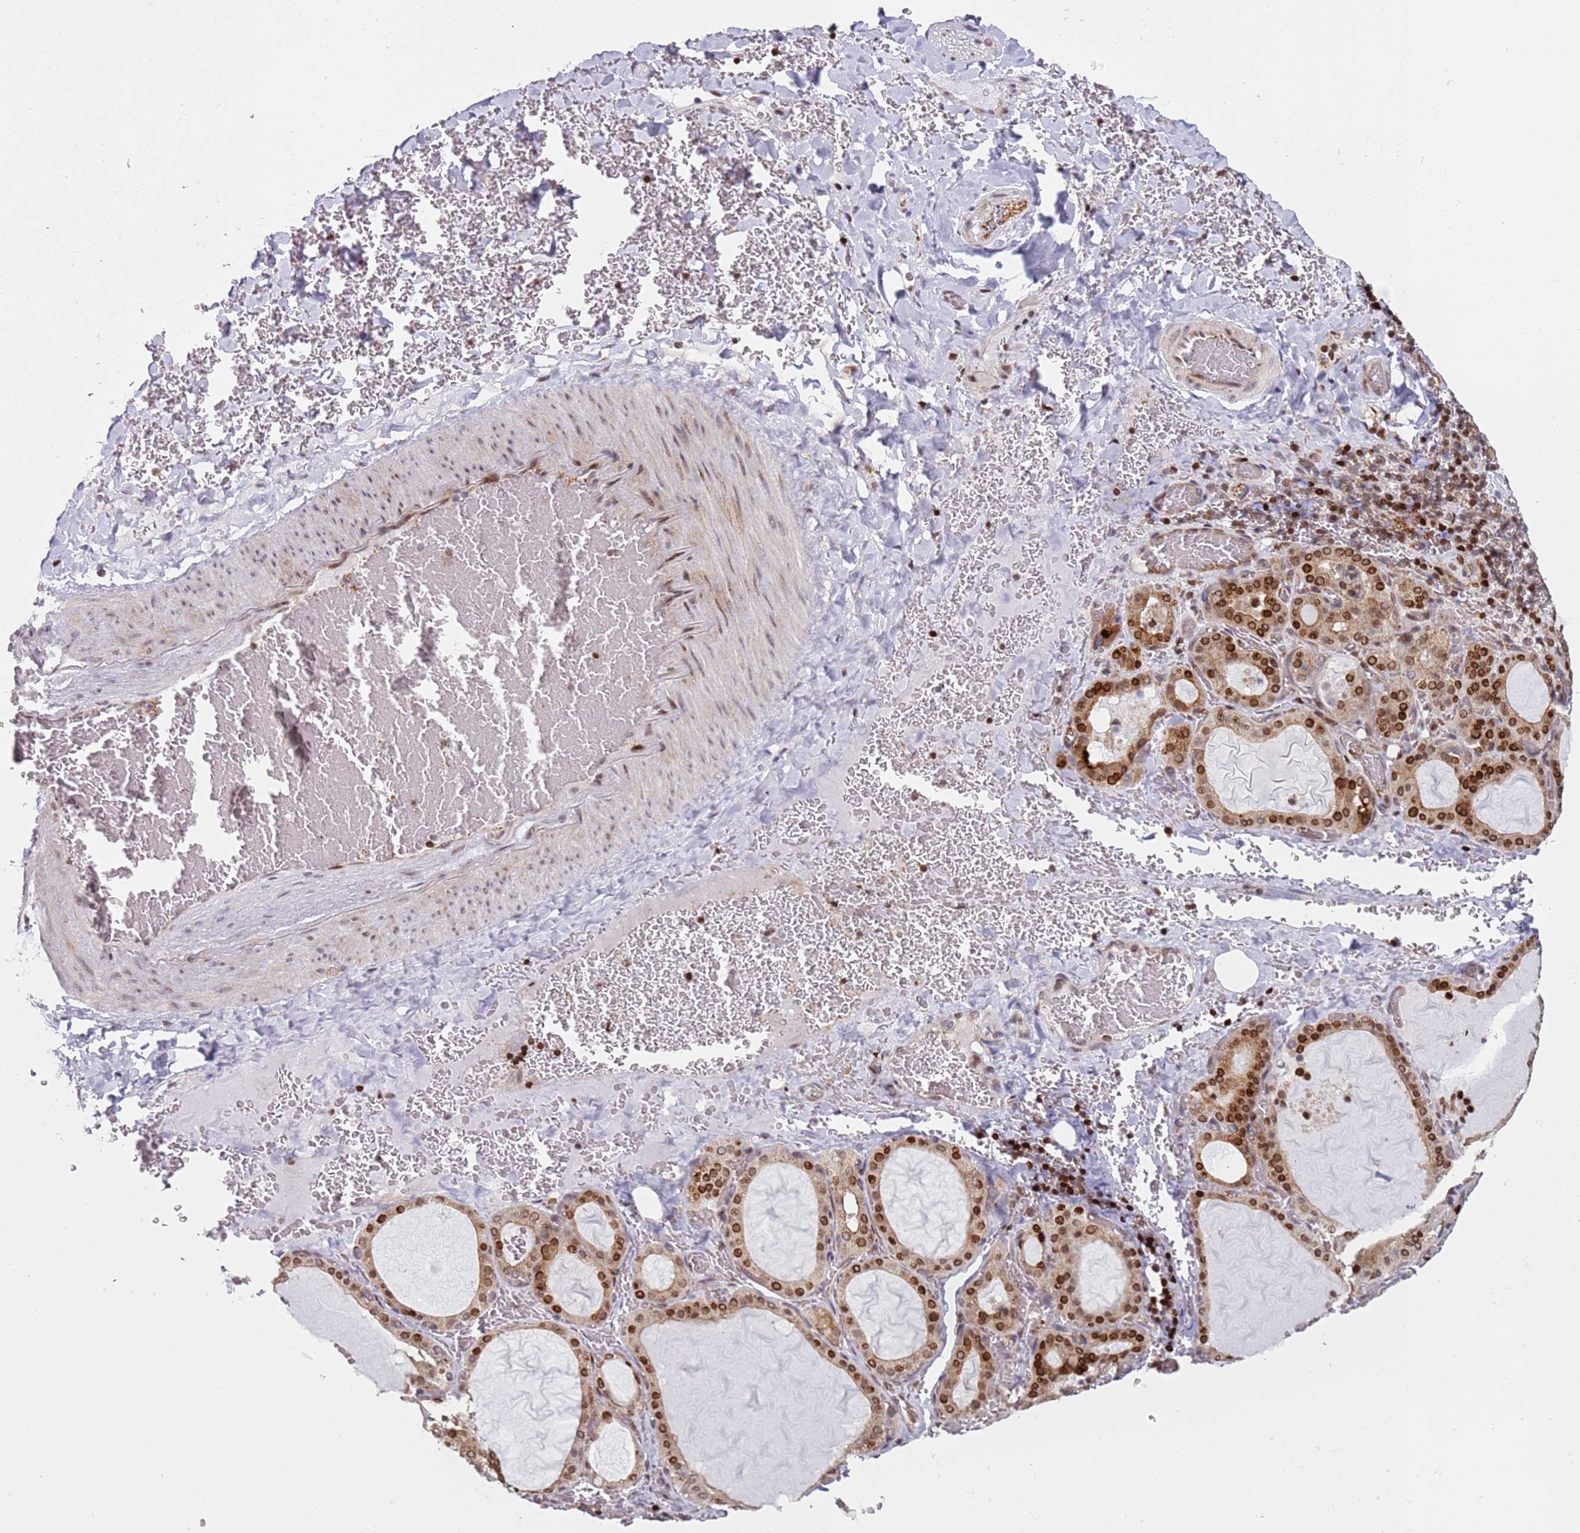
{"staining": {"intensity": "strong", "quantity": ">75%", "location": "cytoplasmic/membranous,nuclear"}, "tissue": "thyroid gland", "cell_type": "Glandular cells", "image_type": "normal", "snomed": [{"axis": "morphology", "description": "Normal tissue, NOS"}, {"axis": "topography", "description": "Thyroid gland"}], "caption": "Immunohistochemical staining of normal thyroid gland shows strong cytoplasmic/membranous,nuclear protein staining in approximately >75% of glandular cells. (DAB IHC with brightfield microscopy, high magnification).", "gene": "HNRNPLL", "patient": {"sex": "female", "age": 39}}